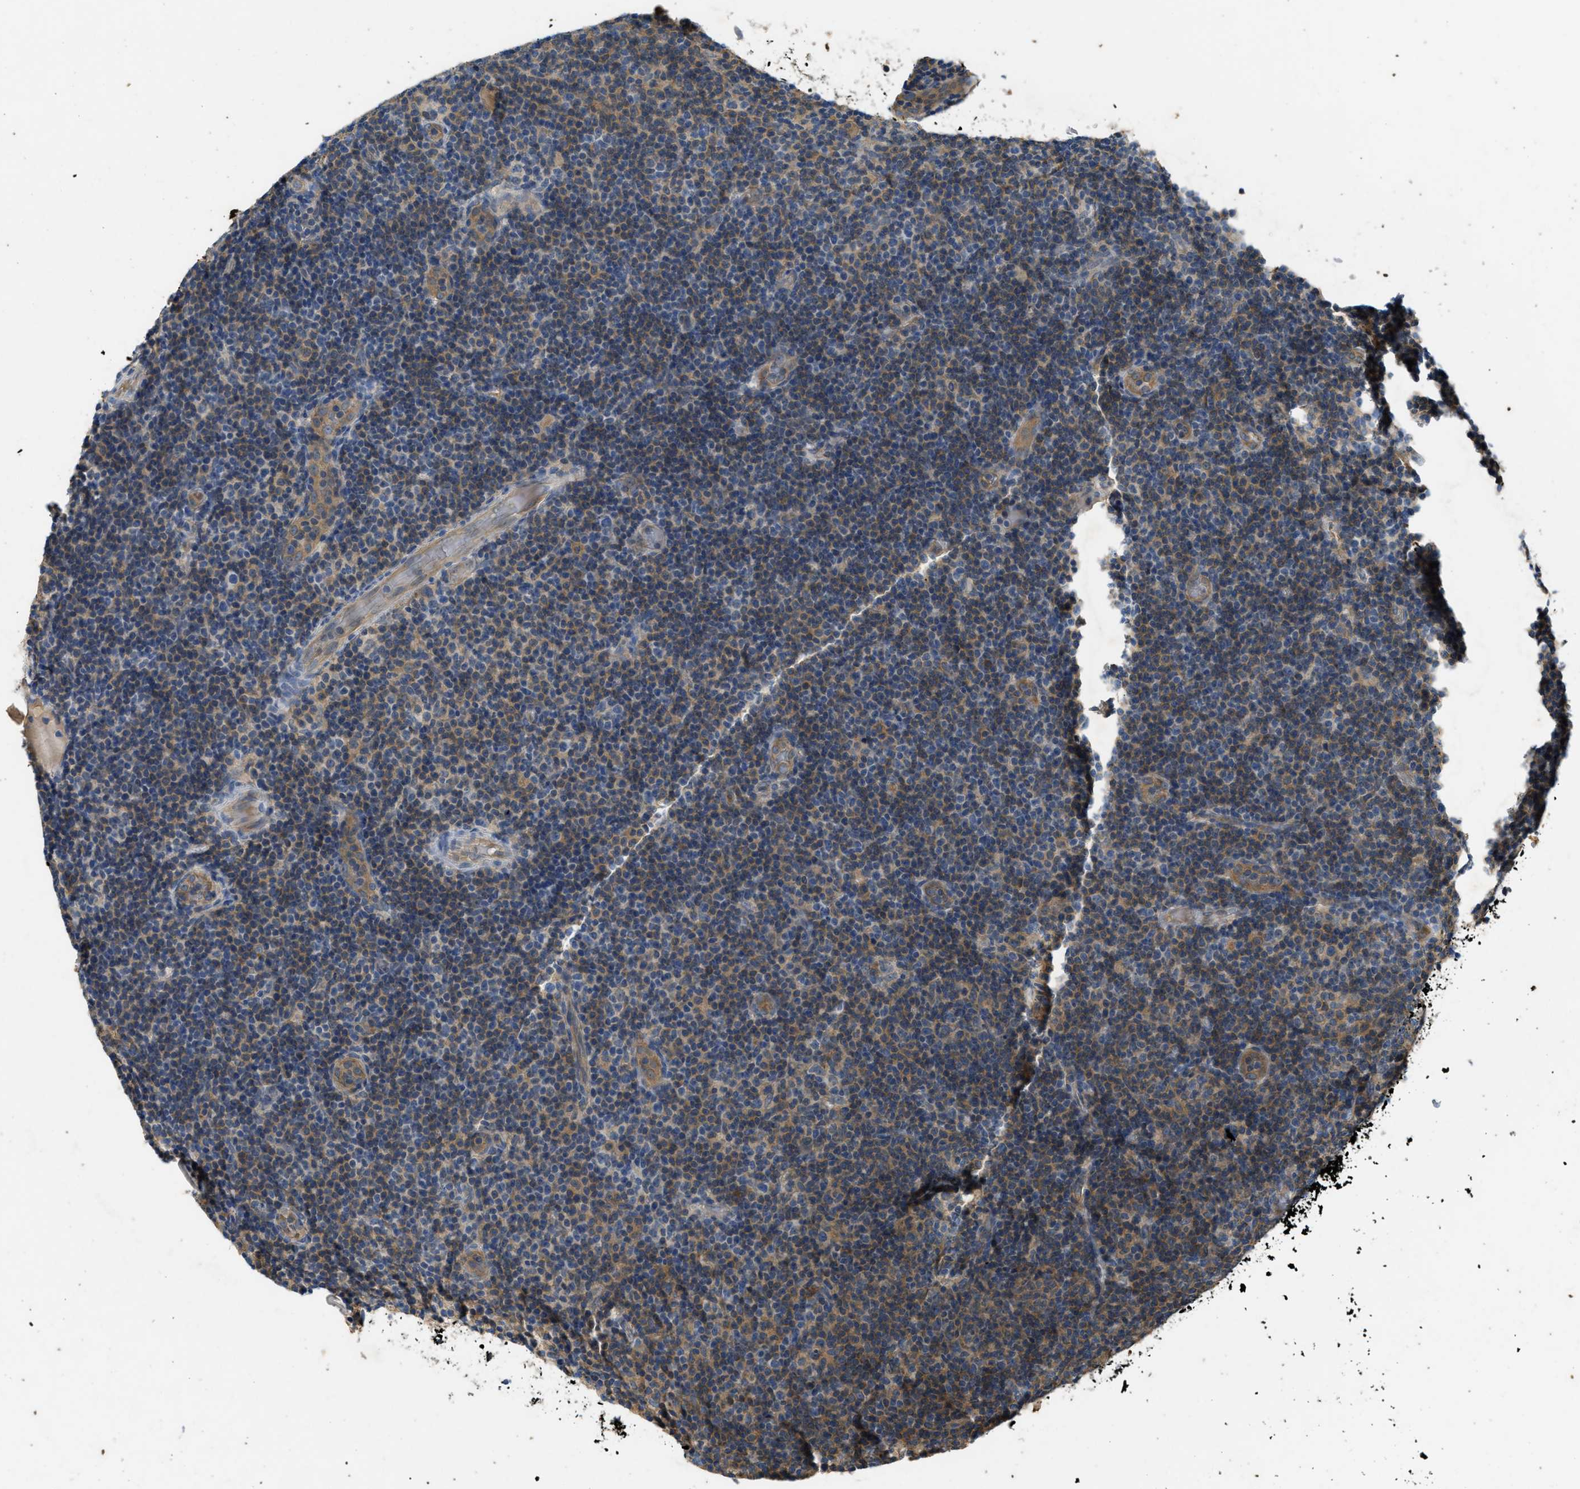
{"staining": {"intensity": "weak", "quantity": "25%-75%", "location": "cytoplasmic/membranous"}, "tissue": "lymphoma", "cell_type": "Tumor cells", "image_type": "cancer", "snomed": [{"axis": "morphology", "description": "Malignant lymphoma, non-Hodgkin's type, Low grade"}, {"axis": "topography", "description": "Lymph node"}], "caption": "IHC image of lymphoma stained for a protein (brown), which reveals low levels of weak cytoplasmic/membranous expression in approximately 25%-75% of tumor cells.", "gene": "PPP3CA", "patient": {"sex": "male", "age": 83}}